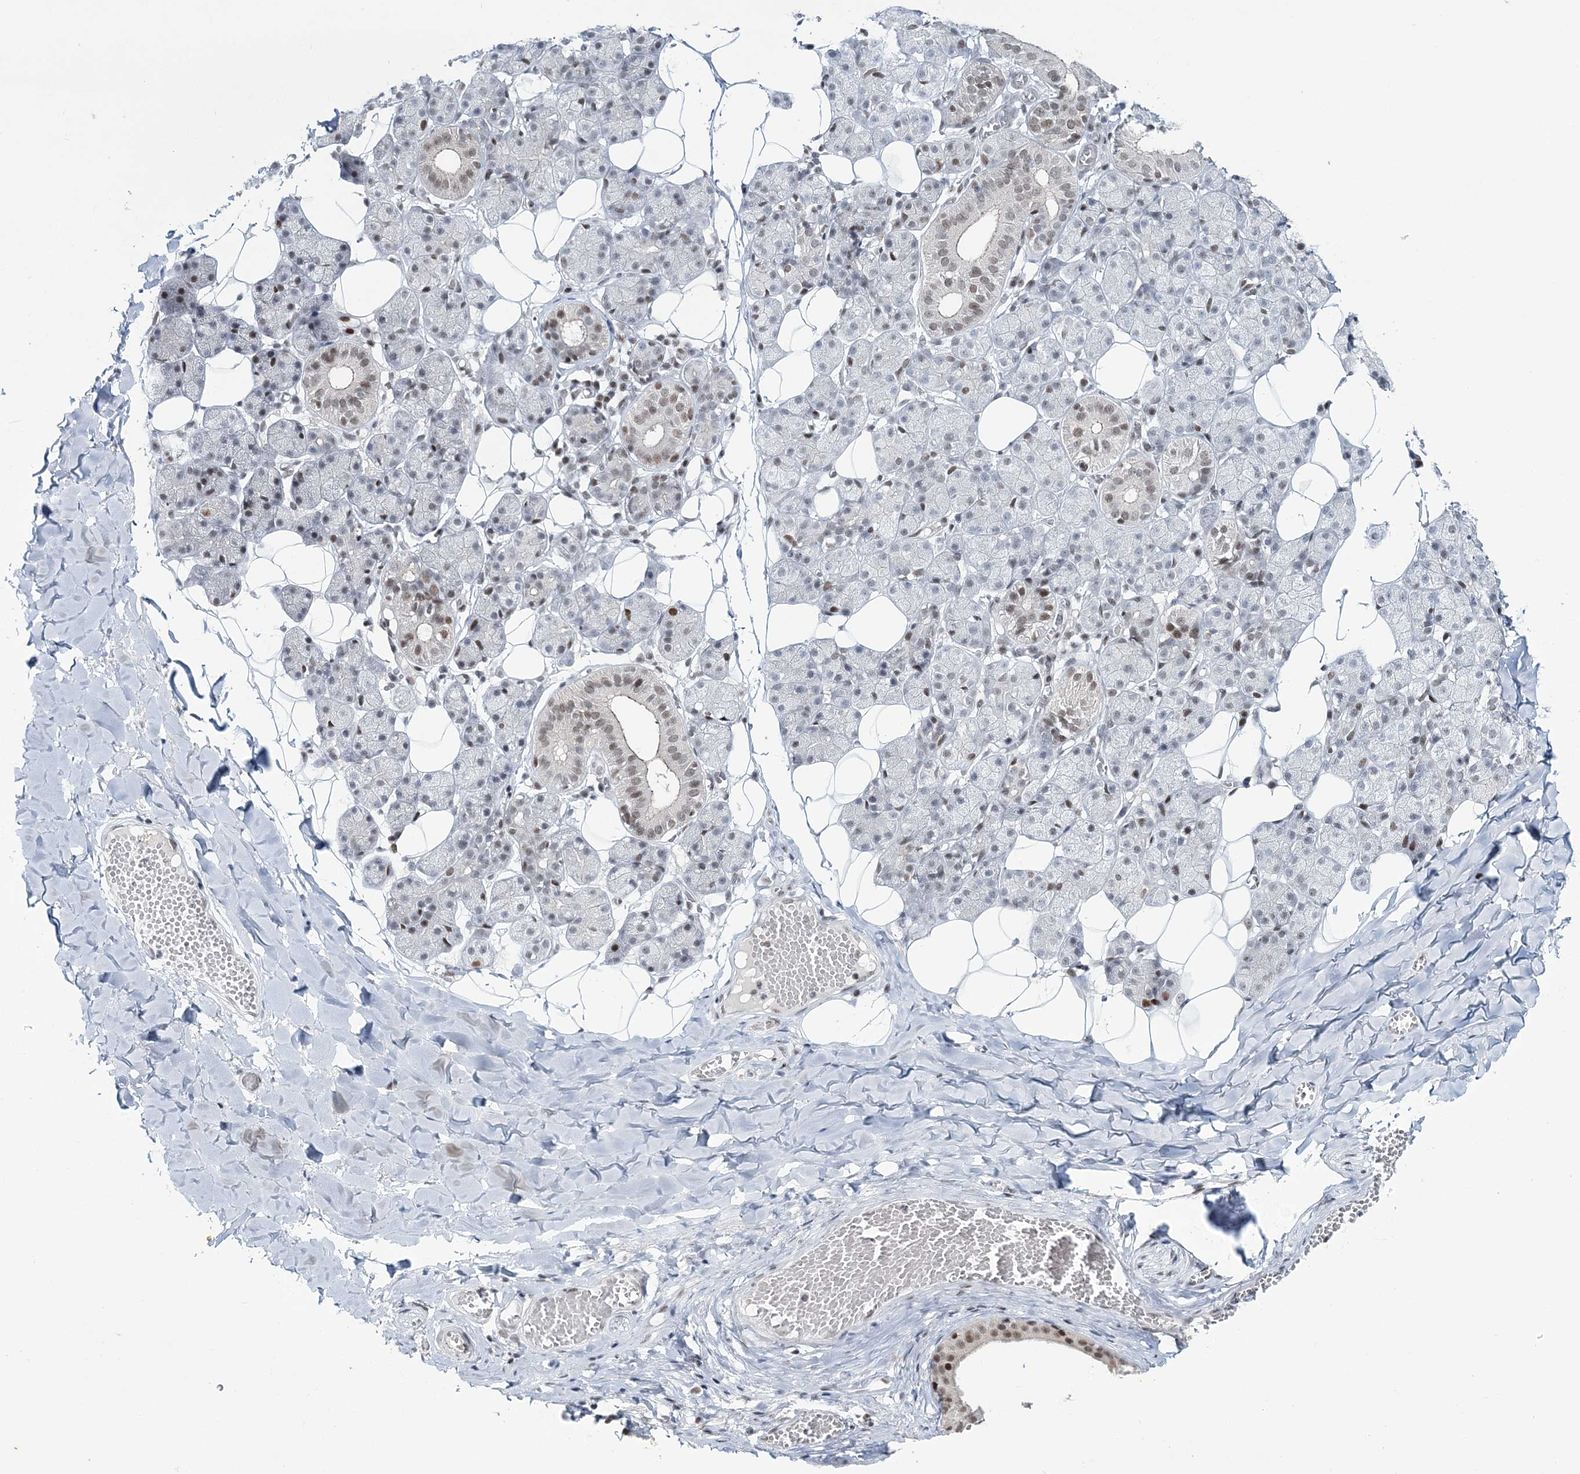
{"staining": {"intensity": "weak", "quantity": "25%-75%", "location": "nuclear"}, "tissue": "salivary gland", "cell_type": "Glandular cells", "image_type": "normal", "snomed": [{"axis": "morphology", "description": "Normal tissue, NOS"}, {"axis": "topography", "description": "Salivary gland"}], "caption": "Immunohistochemical staining of benign salivary gland demonstrates low levels of weak nuclear positivity in about 25%-75% of glandular cells.", "gene": "LRRFIP2", "patient": {"sex": "female", "age": 33}}